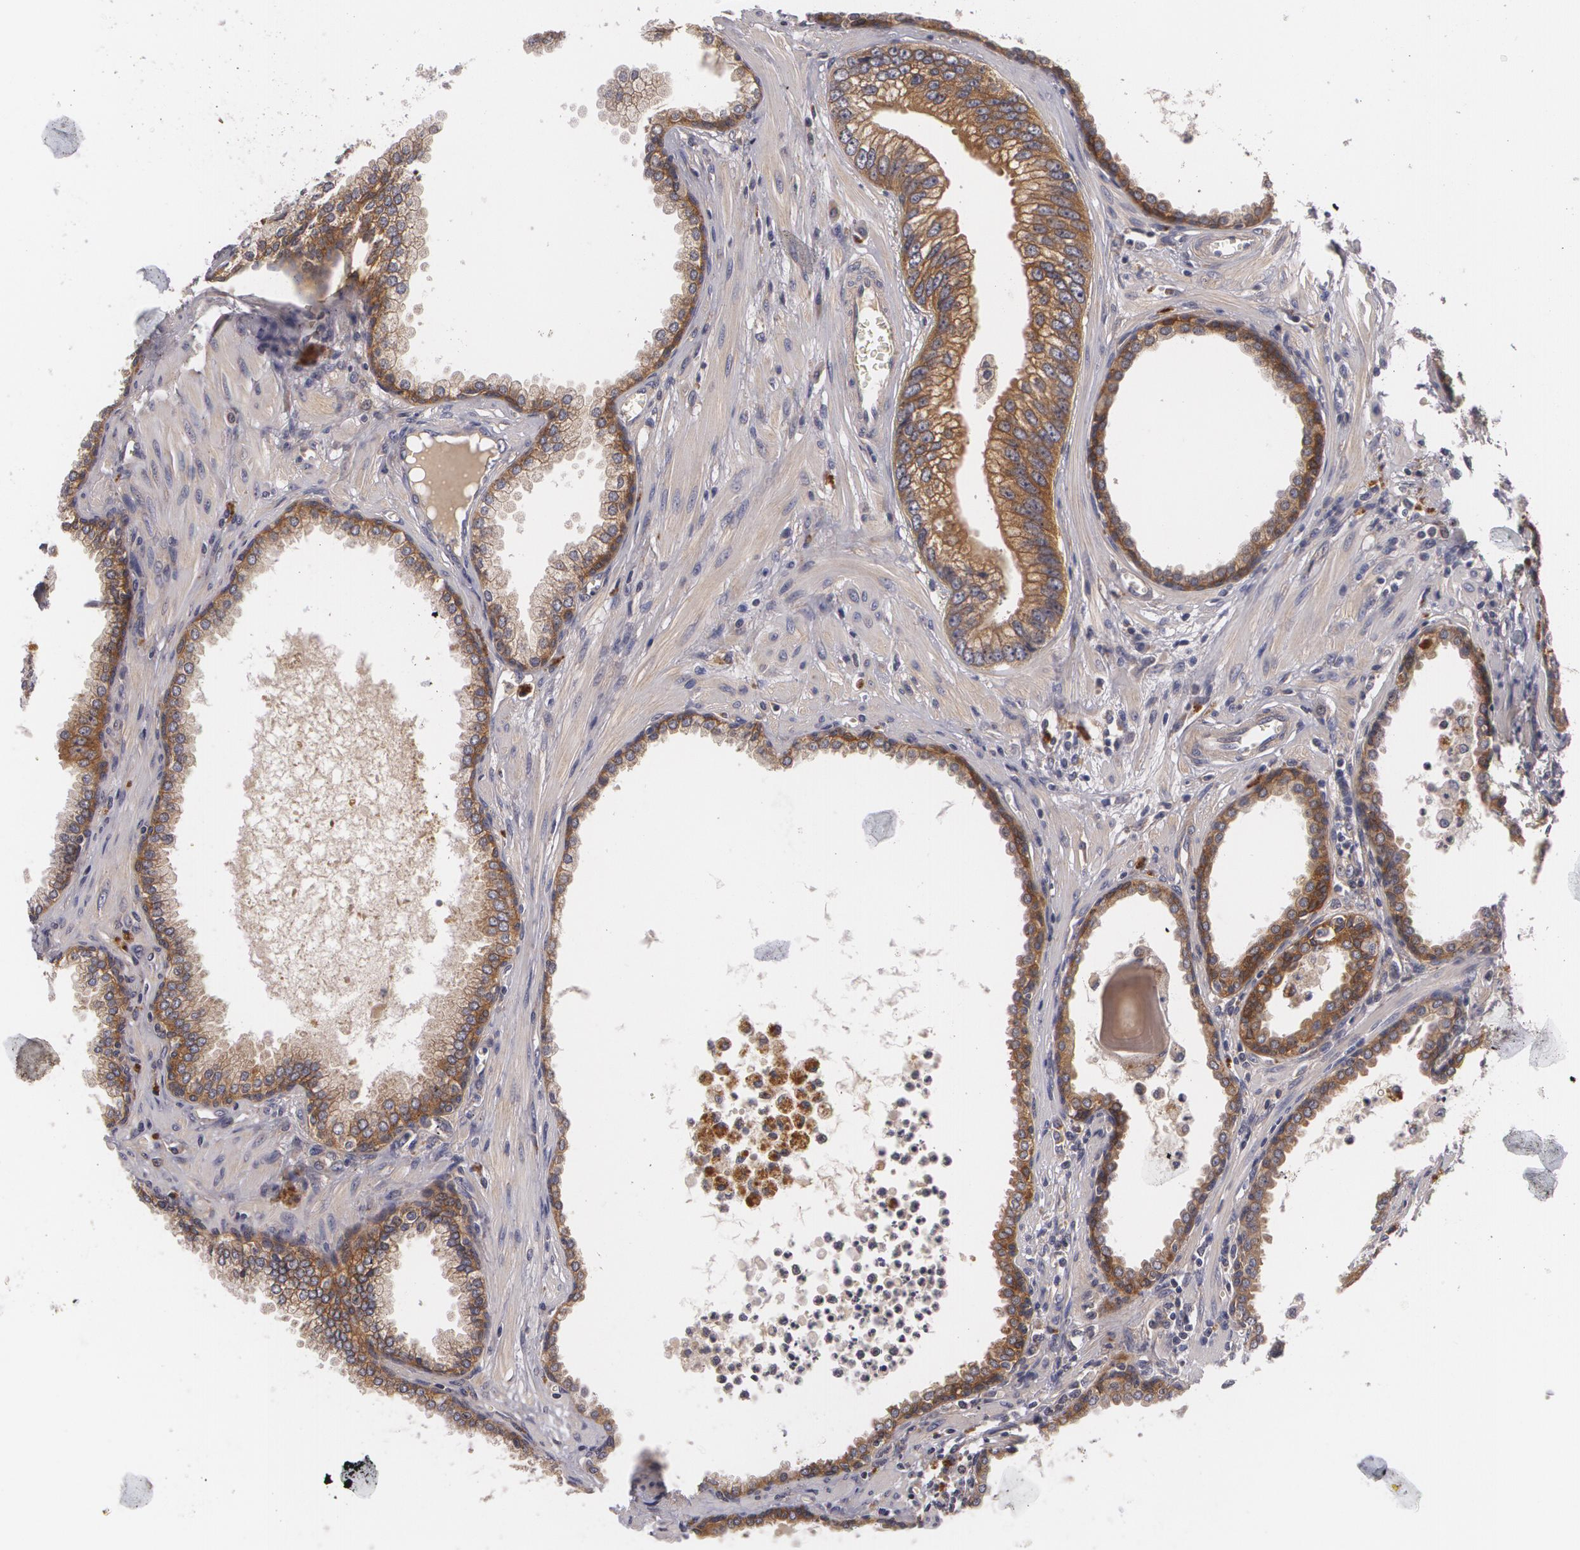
{"staining": {"intensity": "strong", "quantity": ">75%", "location": "cytoplasmic/membranous"}, "tissue": "prostate cancer", "cell_type": "Tumor cells", "image_type": "cancer", "snomed": [{"axis": "morphology", "description": "Adenocarcinoma, Low grade"}, {"axis": "topography", "description": "Prostate"}], "caption": "Protein staining reveals strong cytoplasmic/membranous positivity in about >75% of tumor cells in prostate cancer. The staining was performed using DAB, with brown indicating positive protein expression. Nuclei are stained blue with hematoxylin.", "gene": "CASK", "patient": {"sex": "male", "age": 65}}